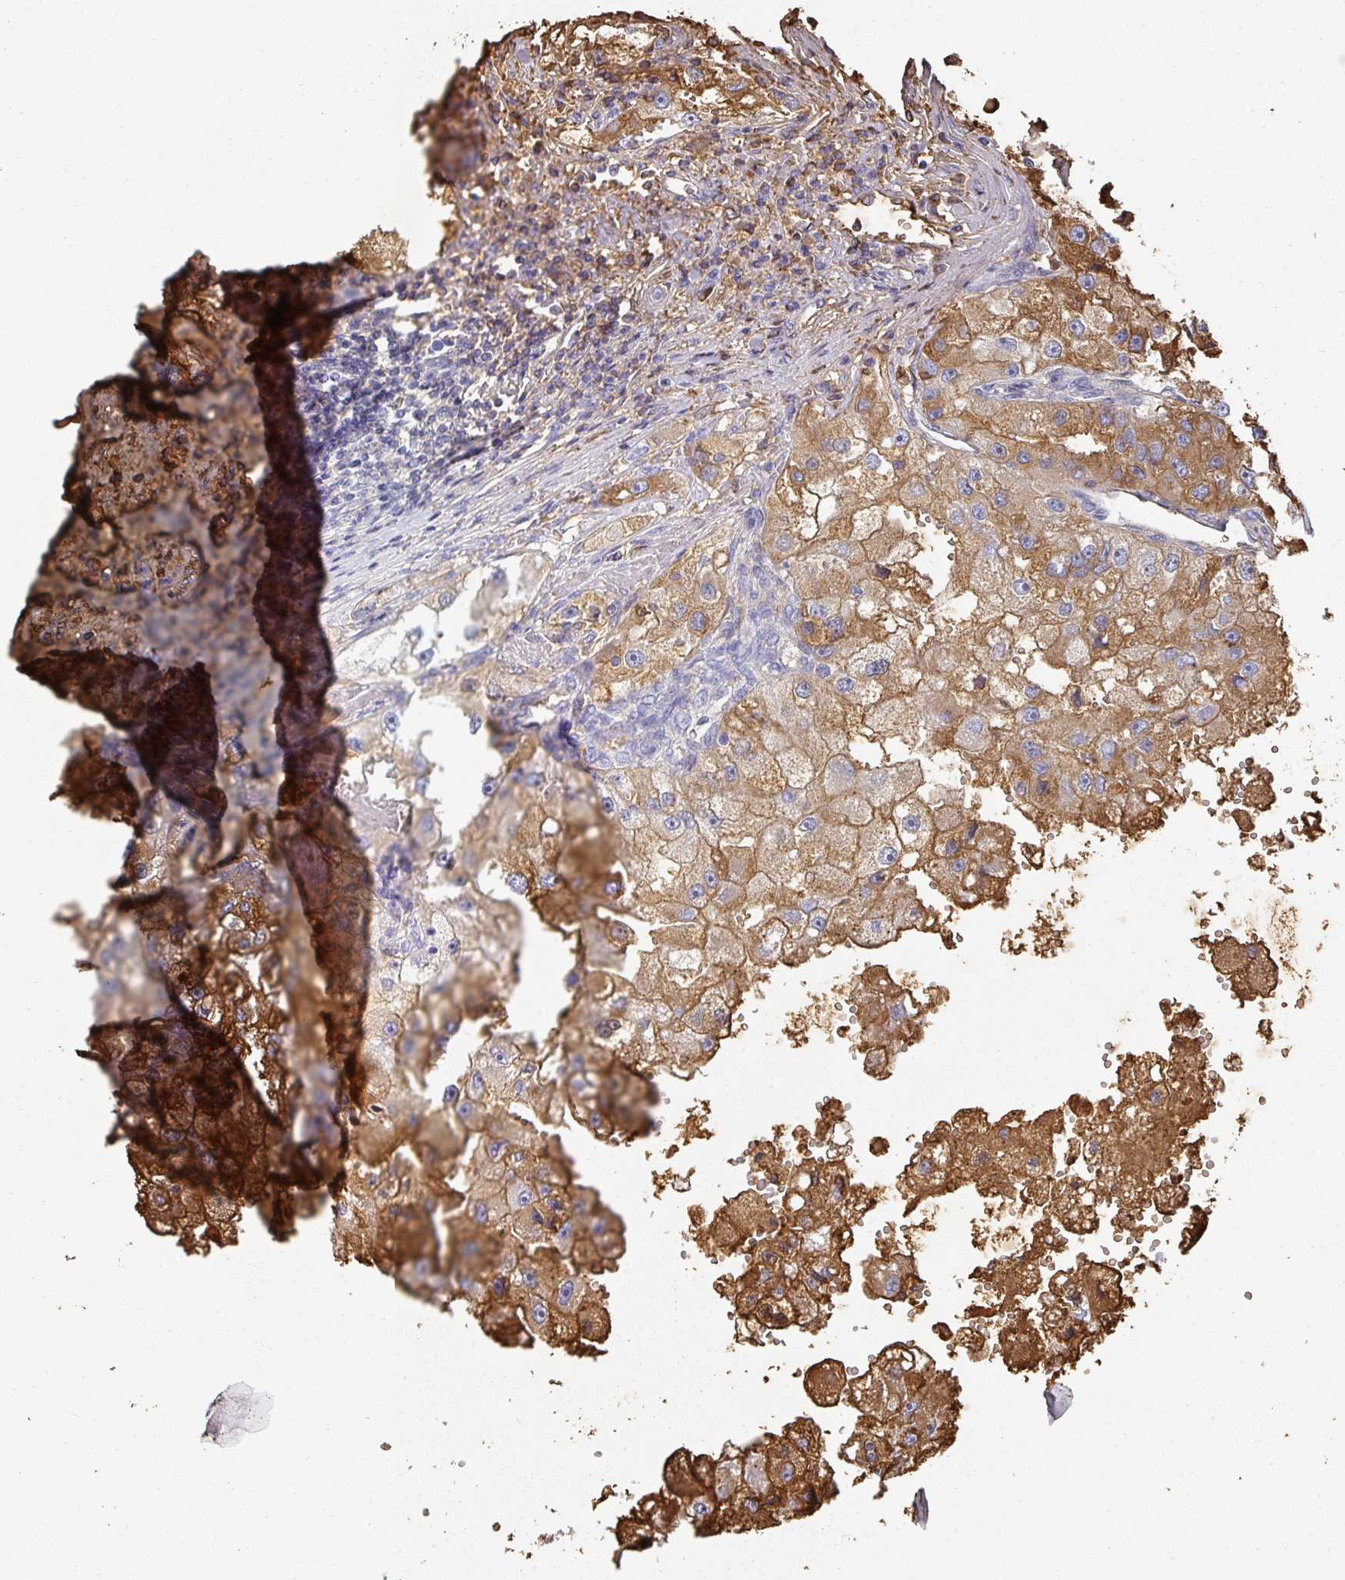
{"staining": {"intensity": "moderate", "quantity": ">75%", "location": "cytoplasmic/membranous"}, "tissue": "renal cancer", "cell_type": "Tumor cells", "image_type": "cancer", "snomed": [{"axis": "morphology", "description": "Adenocarcinoma, NOS"}, {"axis": "topography", "description": "Kidney"}], "caption": "DAB (3,3'-diaminobenzidine) immunohistochemical staining of renal adenocarcinoma displays moderate cytoplasmic/membranous protein positivity in about >75% of tumor cells.", "gene": "ALB", "patient": {"sex": "male", "age": 63}}